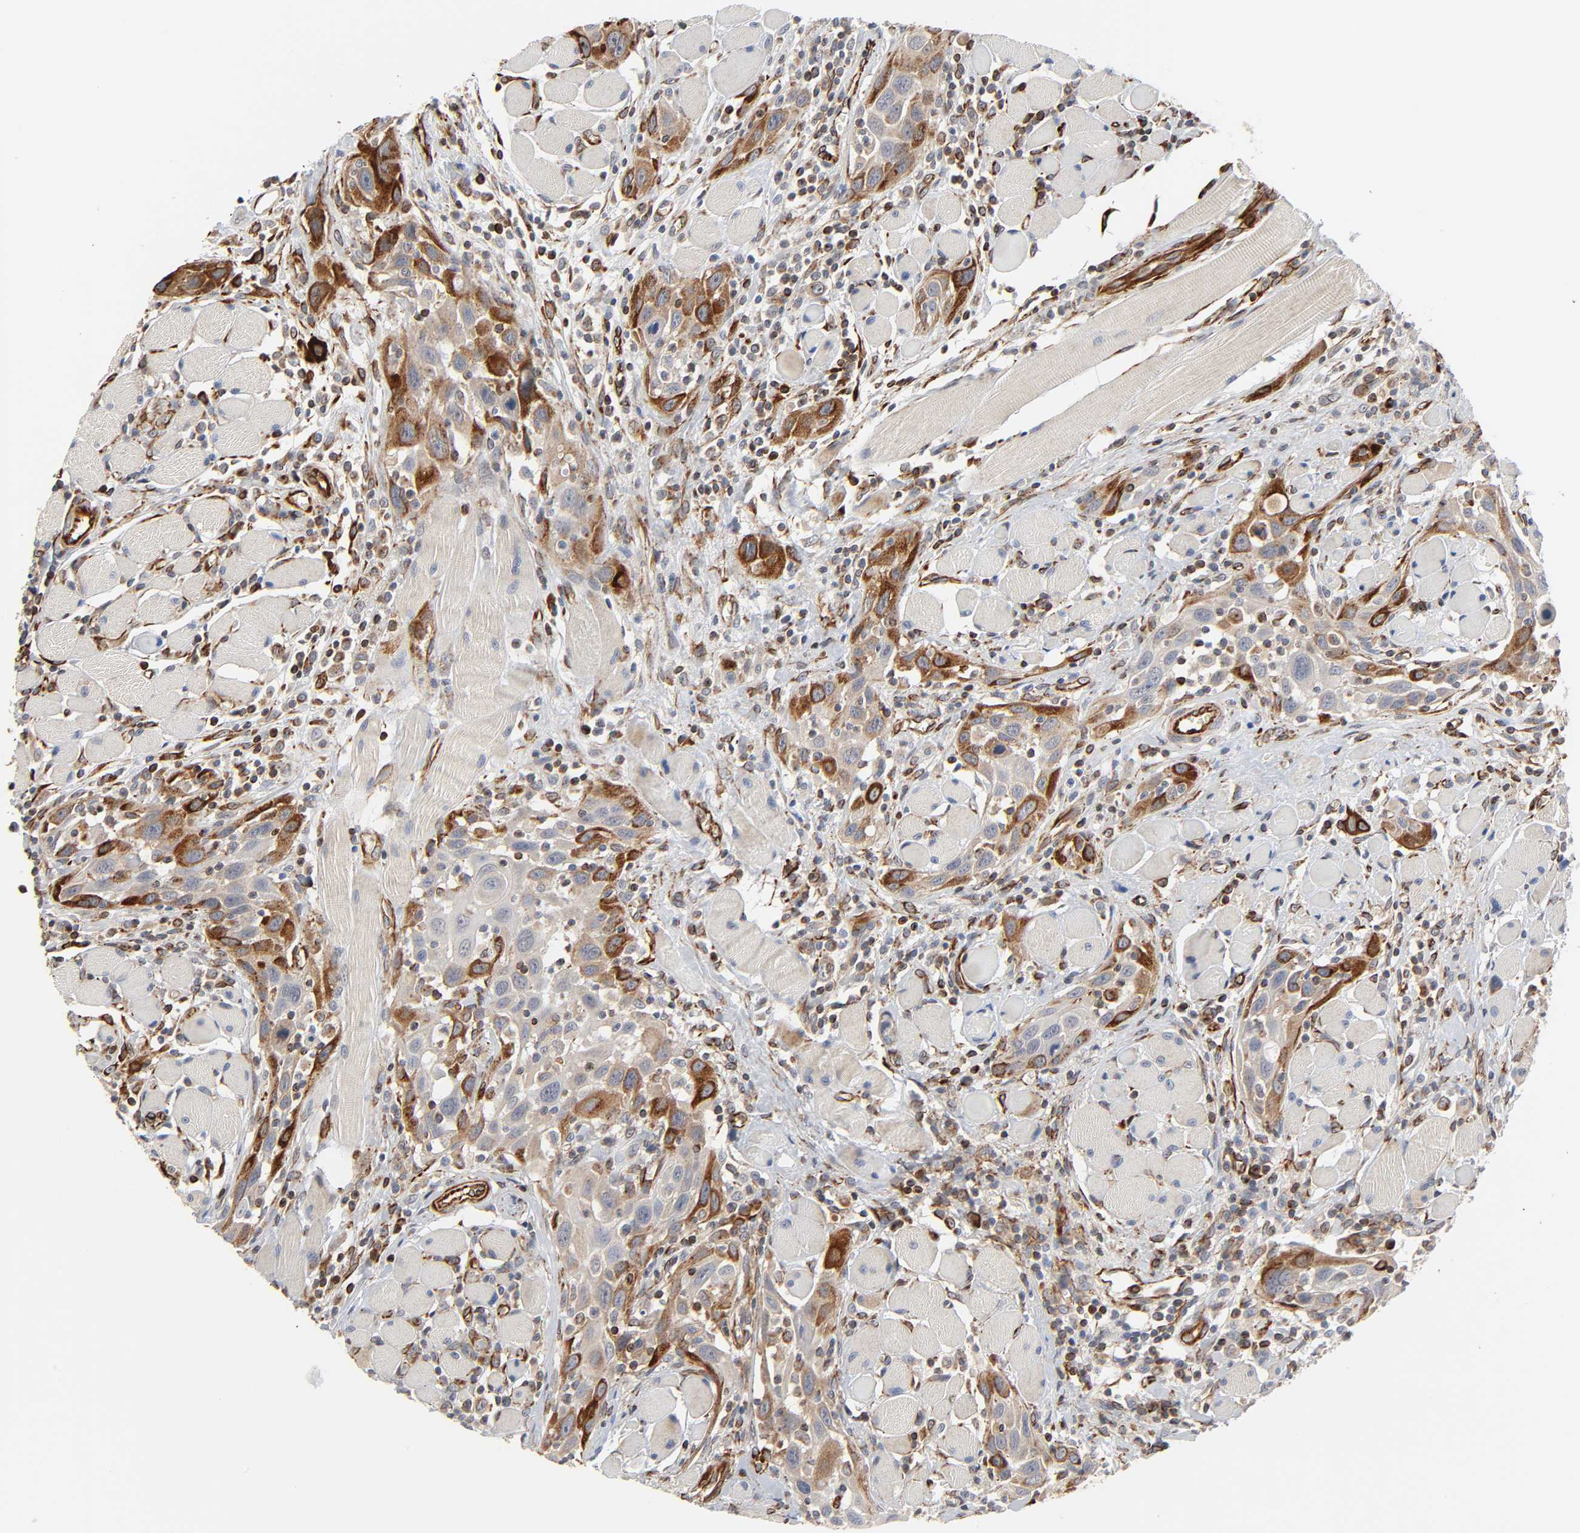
{"staining": {"intensity": "strong", "quantity": ">75%", "location": "cytoplasmic/membranous"}, "tissue": "head and neck cancer", "cell_type": "Tumor cells", "image_type": "cancer", "snomed": [{"axis": "morphology", "description": "Squamous cell carcinoma, NOS"}, {"axis": "topography", "description": "Oral tissue"}, {"axis": "topography", "description": "Head-Neck"}], "caption": "Head and neck cancer stained with a protein marker displays strong staining in tumor cells.", "gene": "REEP6", "patient": {"sex": "female", "age": 50}}